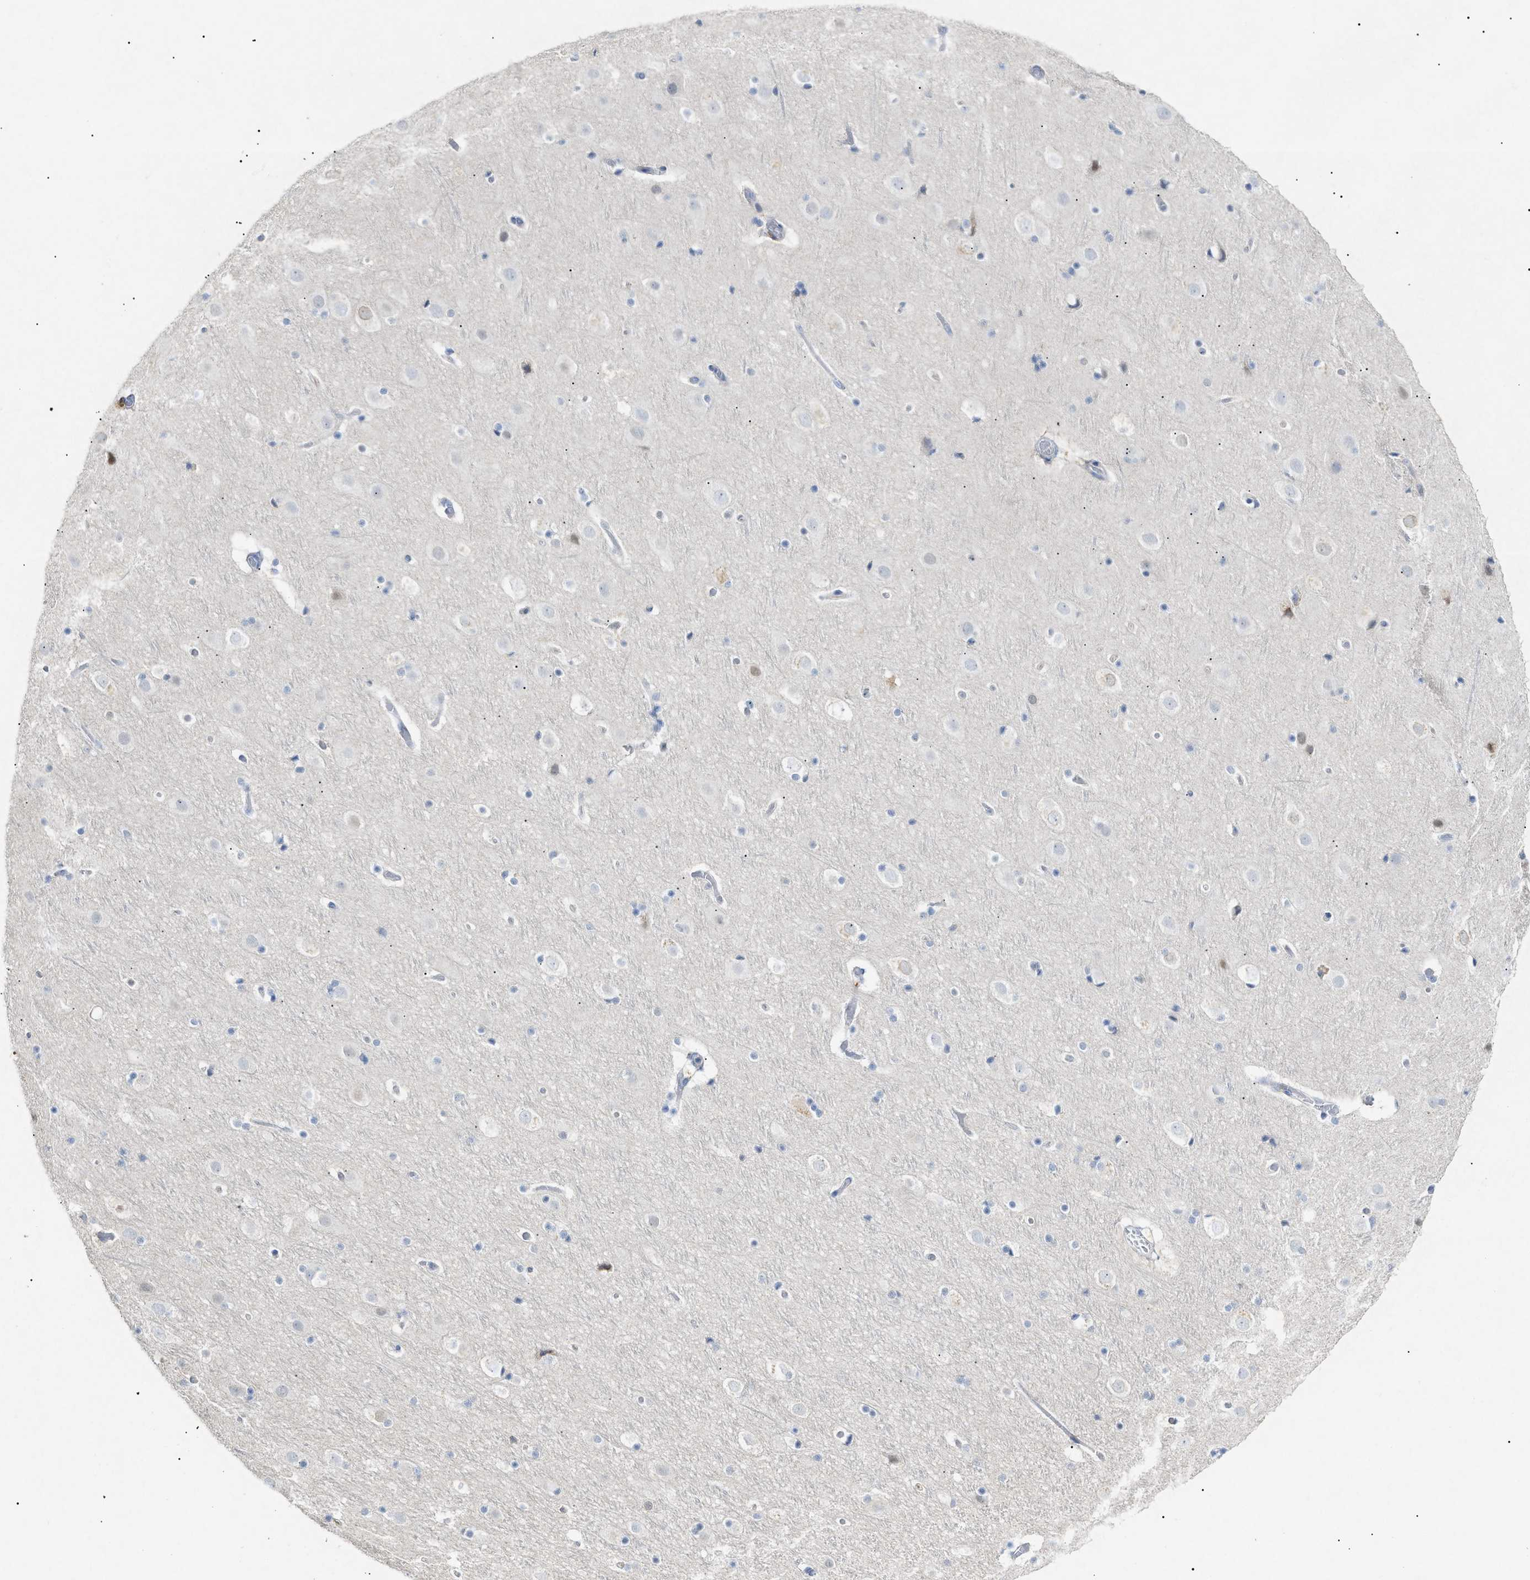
{"staining": {"intensity": "negative", "quantity": "none", "location": "none"}, "tissue": "cerebral cortex", "cell_type": "Endothelial cells", "image_type": "normal", "snomed": [{"axis": "morphology", "description": "Normal tissue, NOS"}, {"axis": "topography", "description": "Cerebral cortex"}], "caption": "The IHC image has no significant staining in endothelial cells of cerebral cortex. (DAB IHC, high magnification).", "gene": "SLC25A31", "patient": {"sex": "male", "age": 57}}